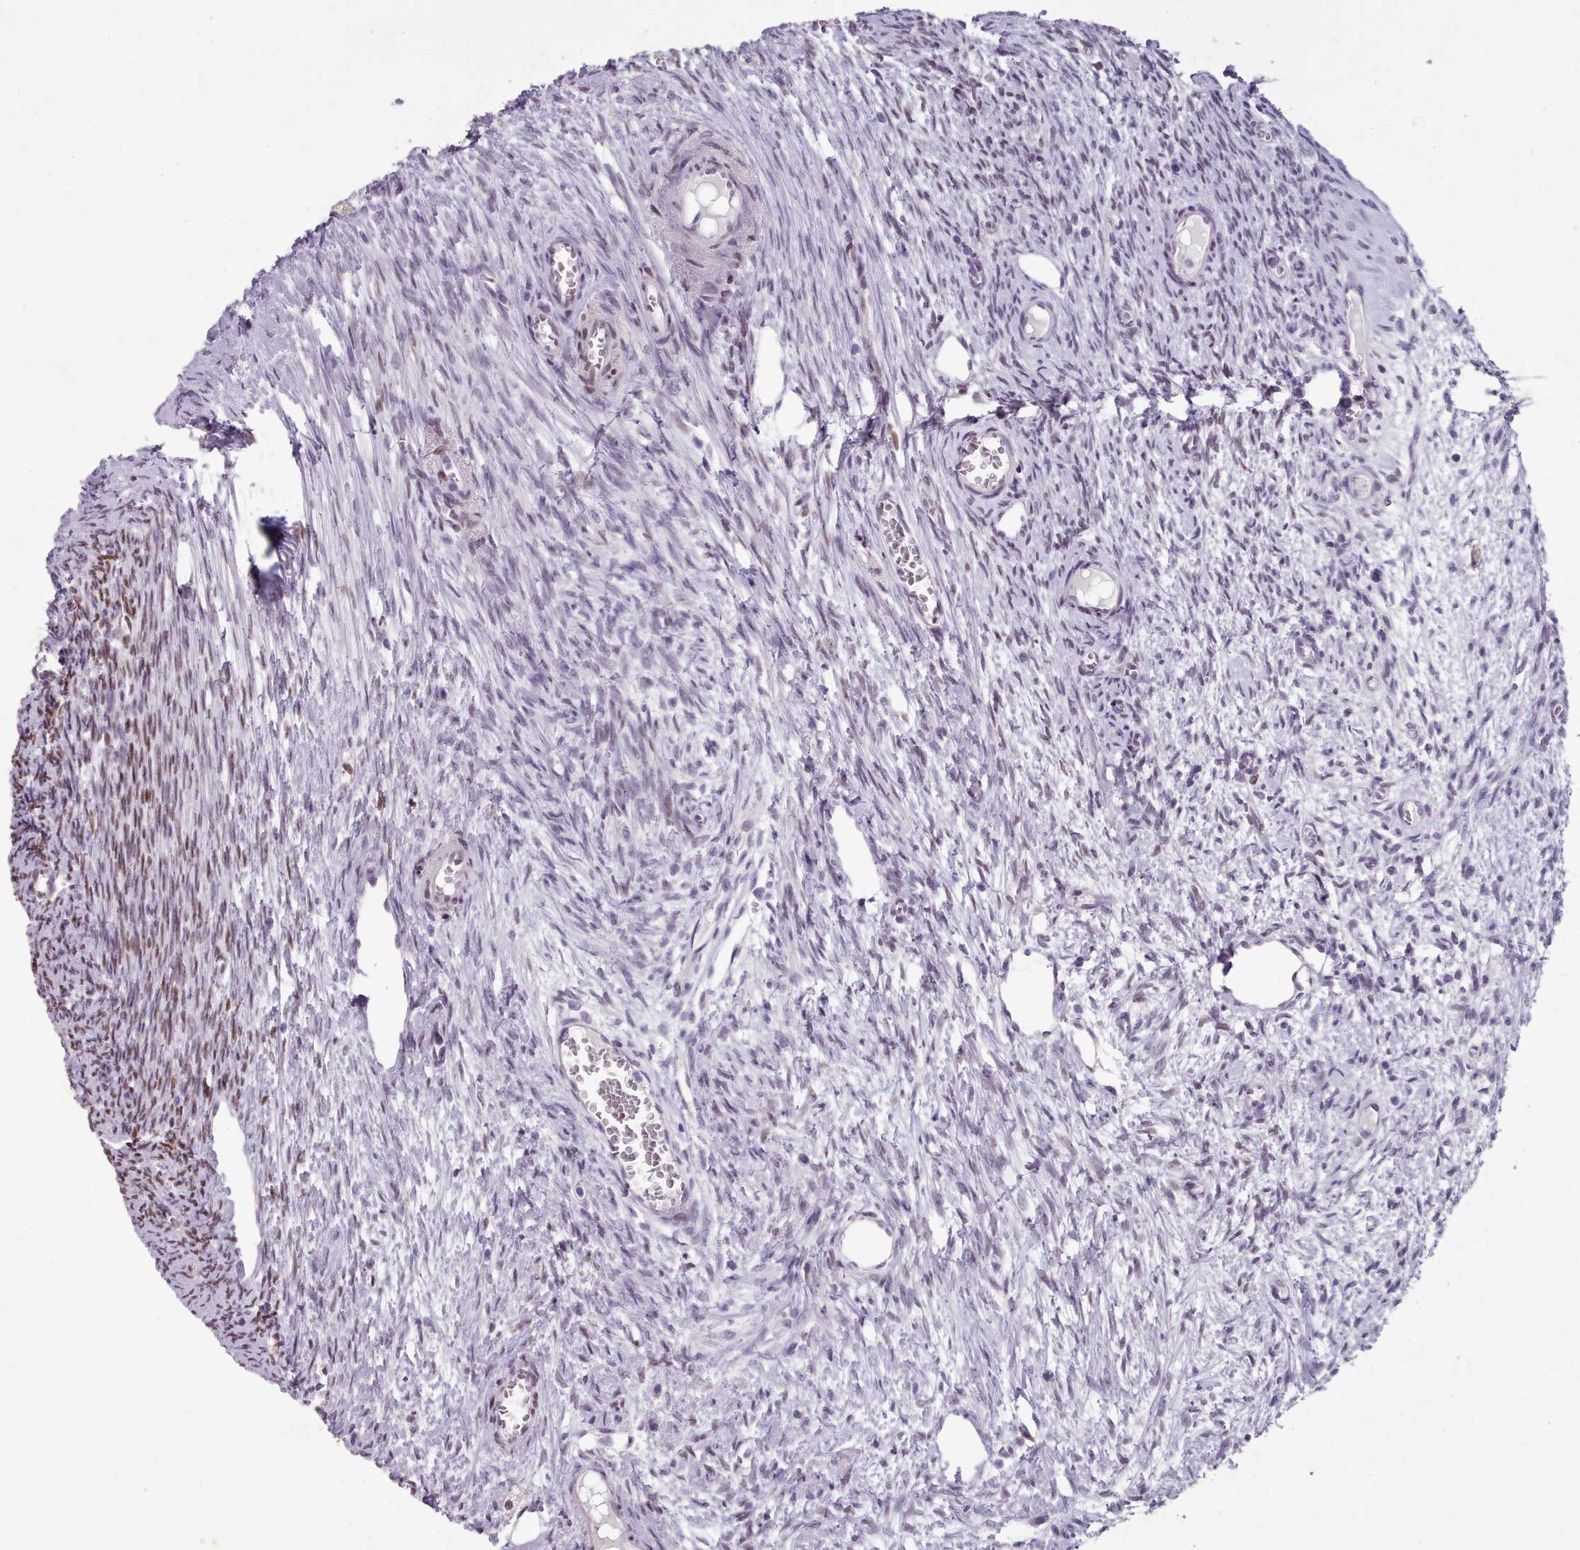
{"staining": {"intensity": "moderate", "quantity": "25%-75%", "location": "nuclear"}, "tissue": "ovary", "cell_type": "Ovarian stroma cells", "image_type": "normal", "snomed": [{"axis": "morphology", "description": "Normal tissue, NOS"}, {"axis": "topography", "description": "Ovary"}], "caption": "Immunohistochemistry (IHC) of normal ovary demonstrates medium levels of moderate nuclear staining in approximately 25%-75% of ovarian stroma cells.", "gene": "KCNT2", "patient": {"sex": "female", "age": 44}}